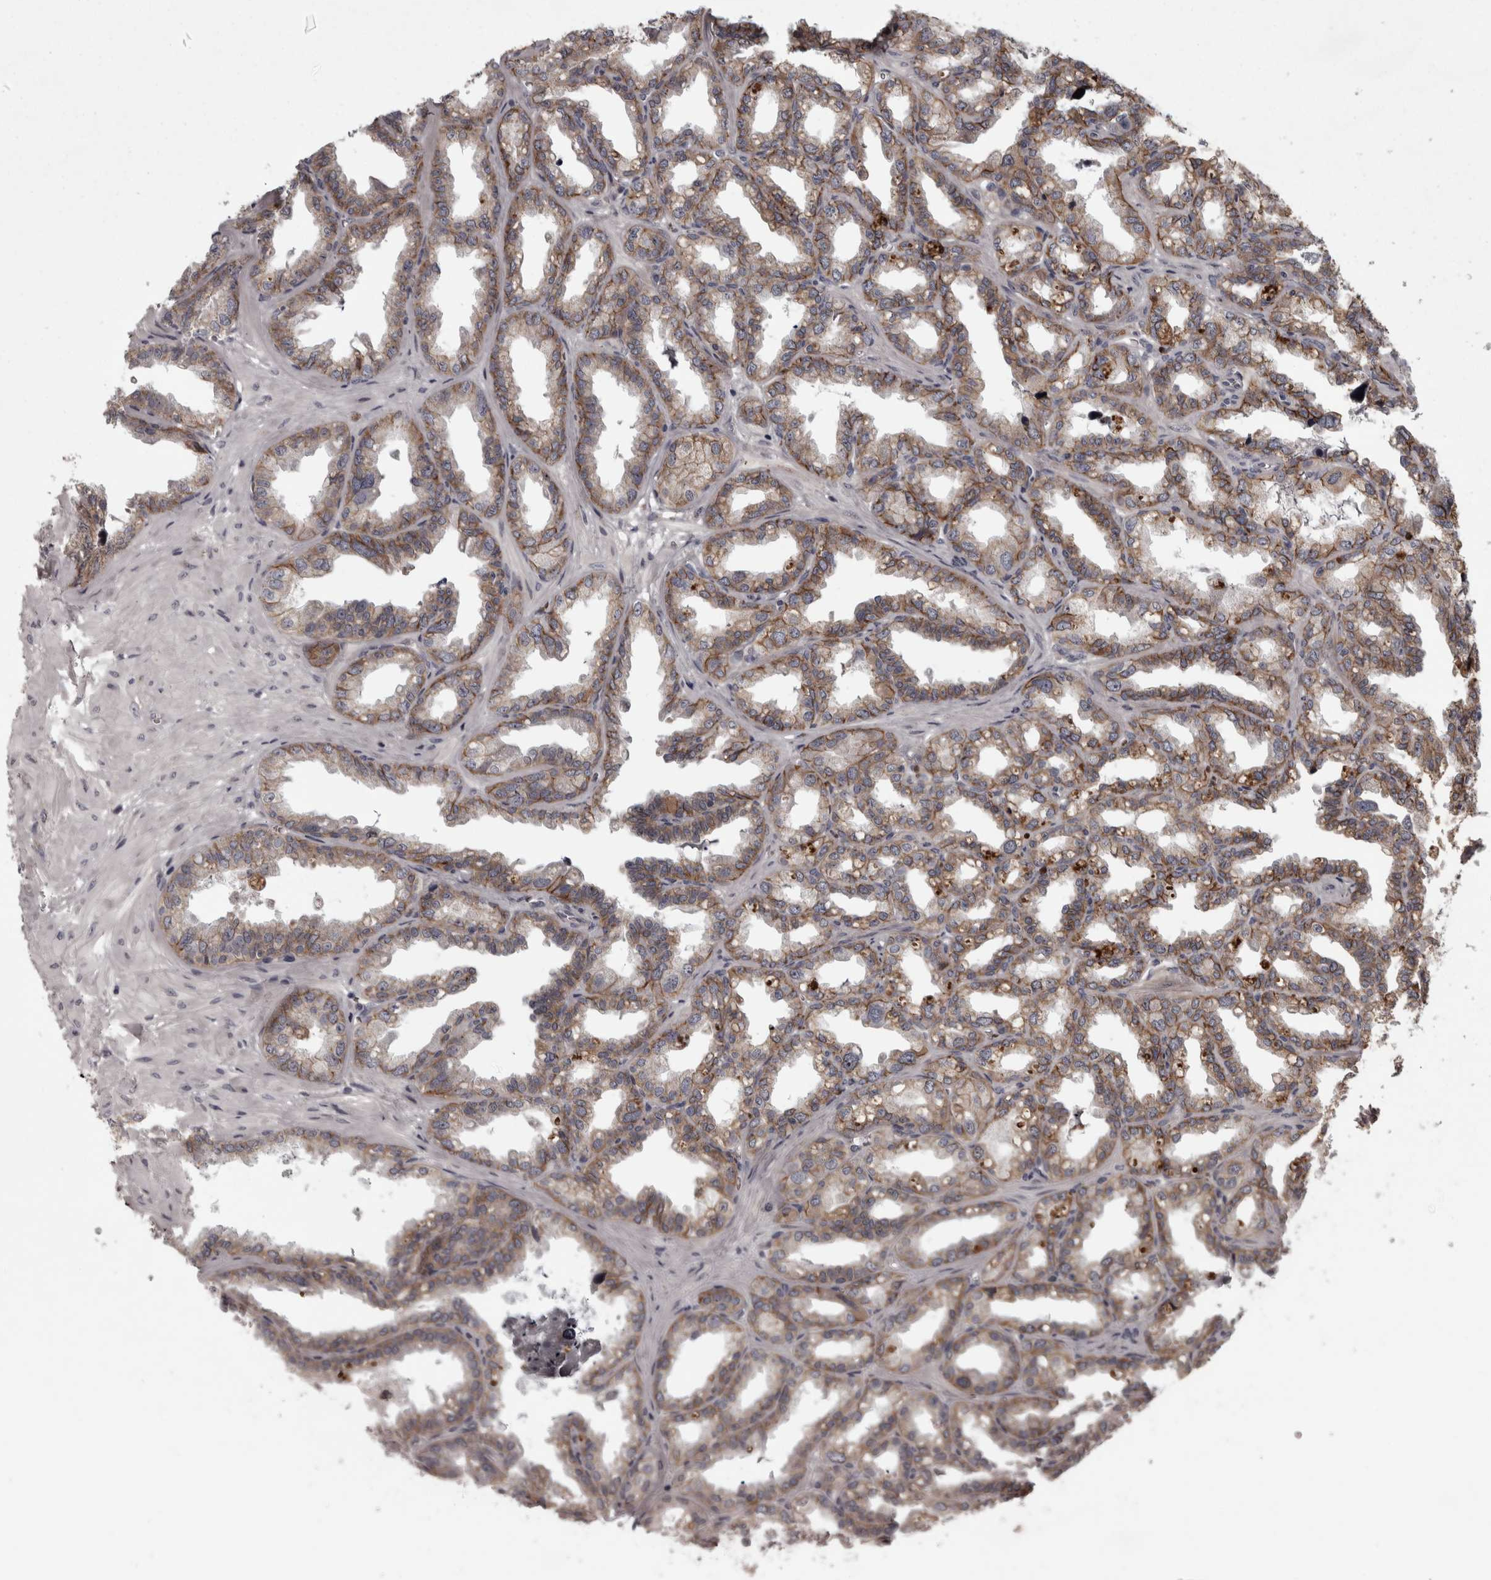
{"staining": {"intensity": "moderate", "quantity": ">75%", "location": "cytoplasmic/membranous"}, "tissue": "seminal vesicle", "cell_type": "Glandular cells", "image_type": "normal", "snomed": [{"axis": "morphology", "description": "Normal tissue, NOS"}, {"axis": "topography", "description": "Prostate"}, {"axis": "topography", "description": "Seminal veicle"}], "caption": "This is an image of immunohistochemistry staining of normal seminal vesicle, which shows moderate expression in the cytoplasmic/membranous of glandular cells.", "gene": "PCDH17", "patient": {"sex": "male", "age": 51}}